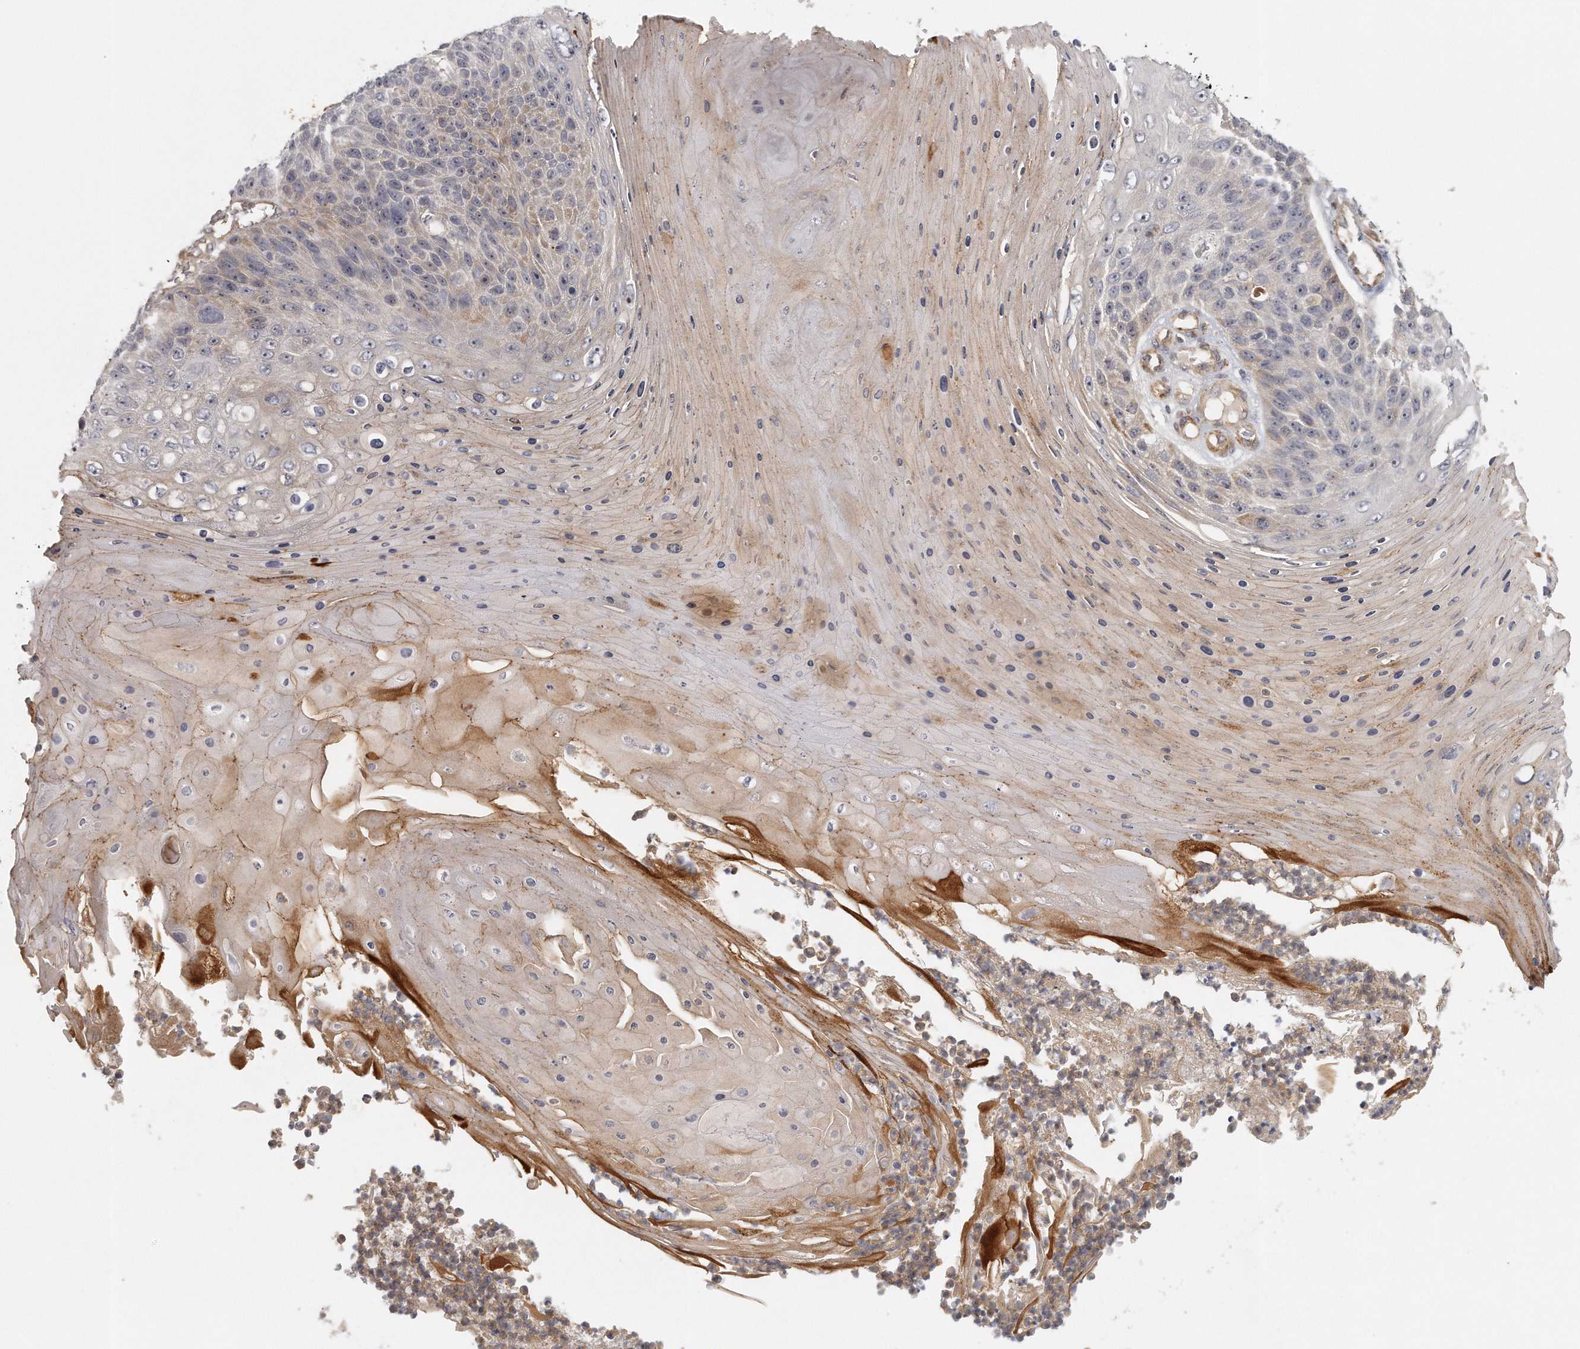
{"staining": {"intensity": "moderate", "quantity": "<25%", "location": "cytoplasmic/membranous"}, "tissue": "skin cancer", "cell_type": "Tumor cells", "image_type": "cancer", "snomed": [{"axis": "morphology", "description": "Squamous cell carcinoma, NOS"}, {"axis": "topography", "description": "Skin"}], "caption": "Squamous cell carcinoma (skin) tissue shows moderate cytoplasmic/membranous staining in about <25% of tumor cells, visualized by immunohistochemistry. (DAB (3,3'-diaminobenzidine) = brown stain, brightfield microscopy at high magnification).", "gene": "MTERF4", "patient": {"sex": "female", "age": 88}}